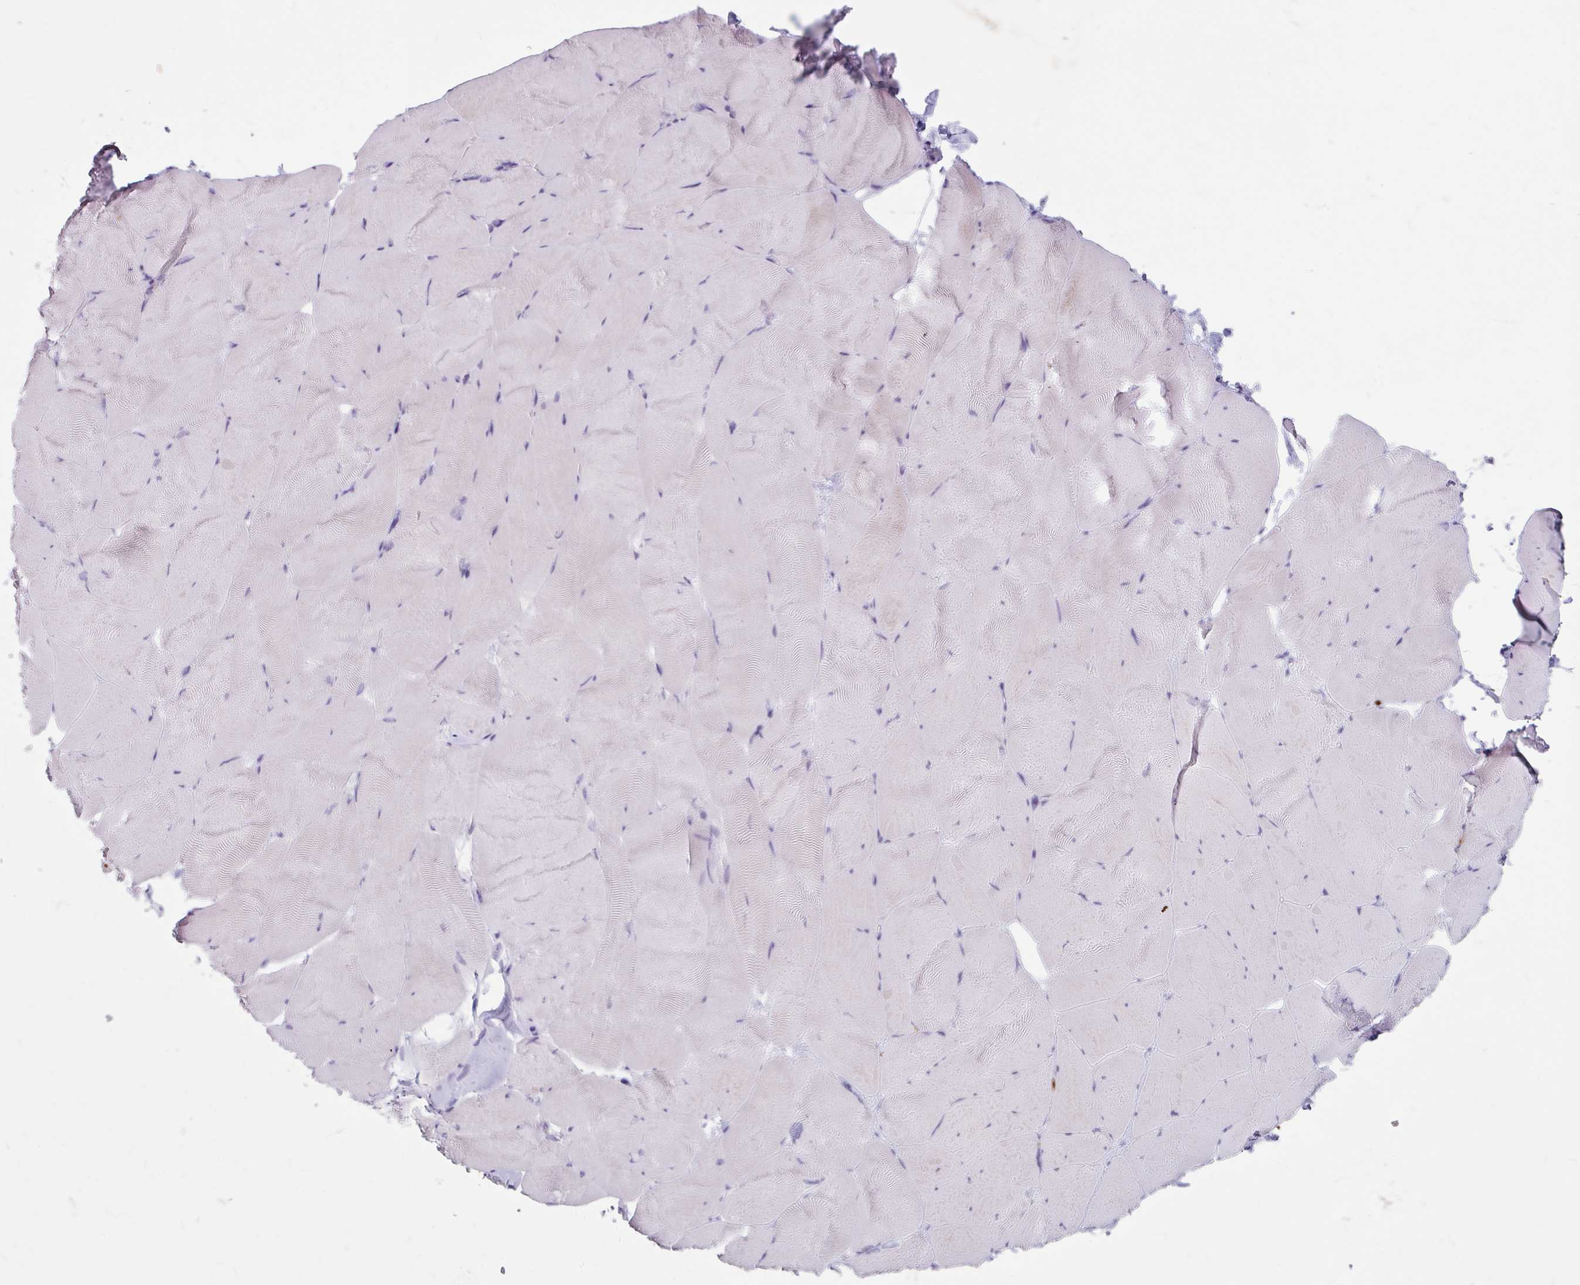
{"staining": {"intensity": "negative", "quantity": "none", "location": "none"}, "tissue": "skeletal muscle", "cell_type": "Myocytes", "image_type": "normal", "snomed": [{"axis": "morphology", "description": "Normal tissue, NOS"}, {"axis": "topography", "description": "Skeletal muscle"}], "caption": "DAB (3,3'-diaminobenzidine) immunohistochemical staining of unremarkable skeletal muscle reveals no significant expression in myocytes. (DAB immunohistochemistry visualized using brightfield microscopy, high magnification).", "gene": "ANKRD1", "patient": {"sex": "female", "age": 64}}